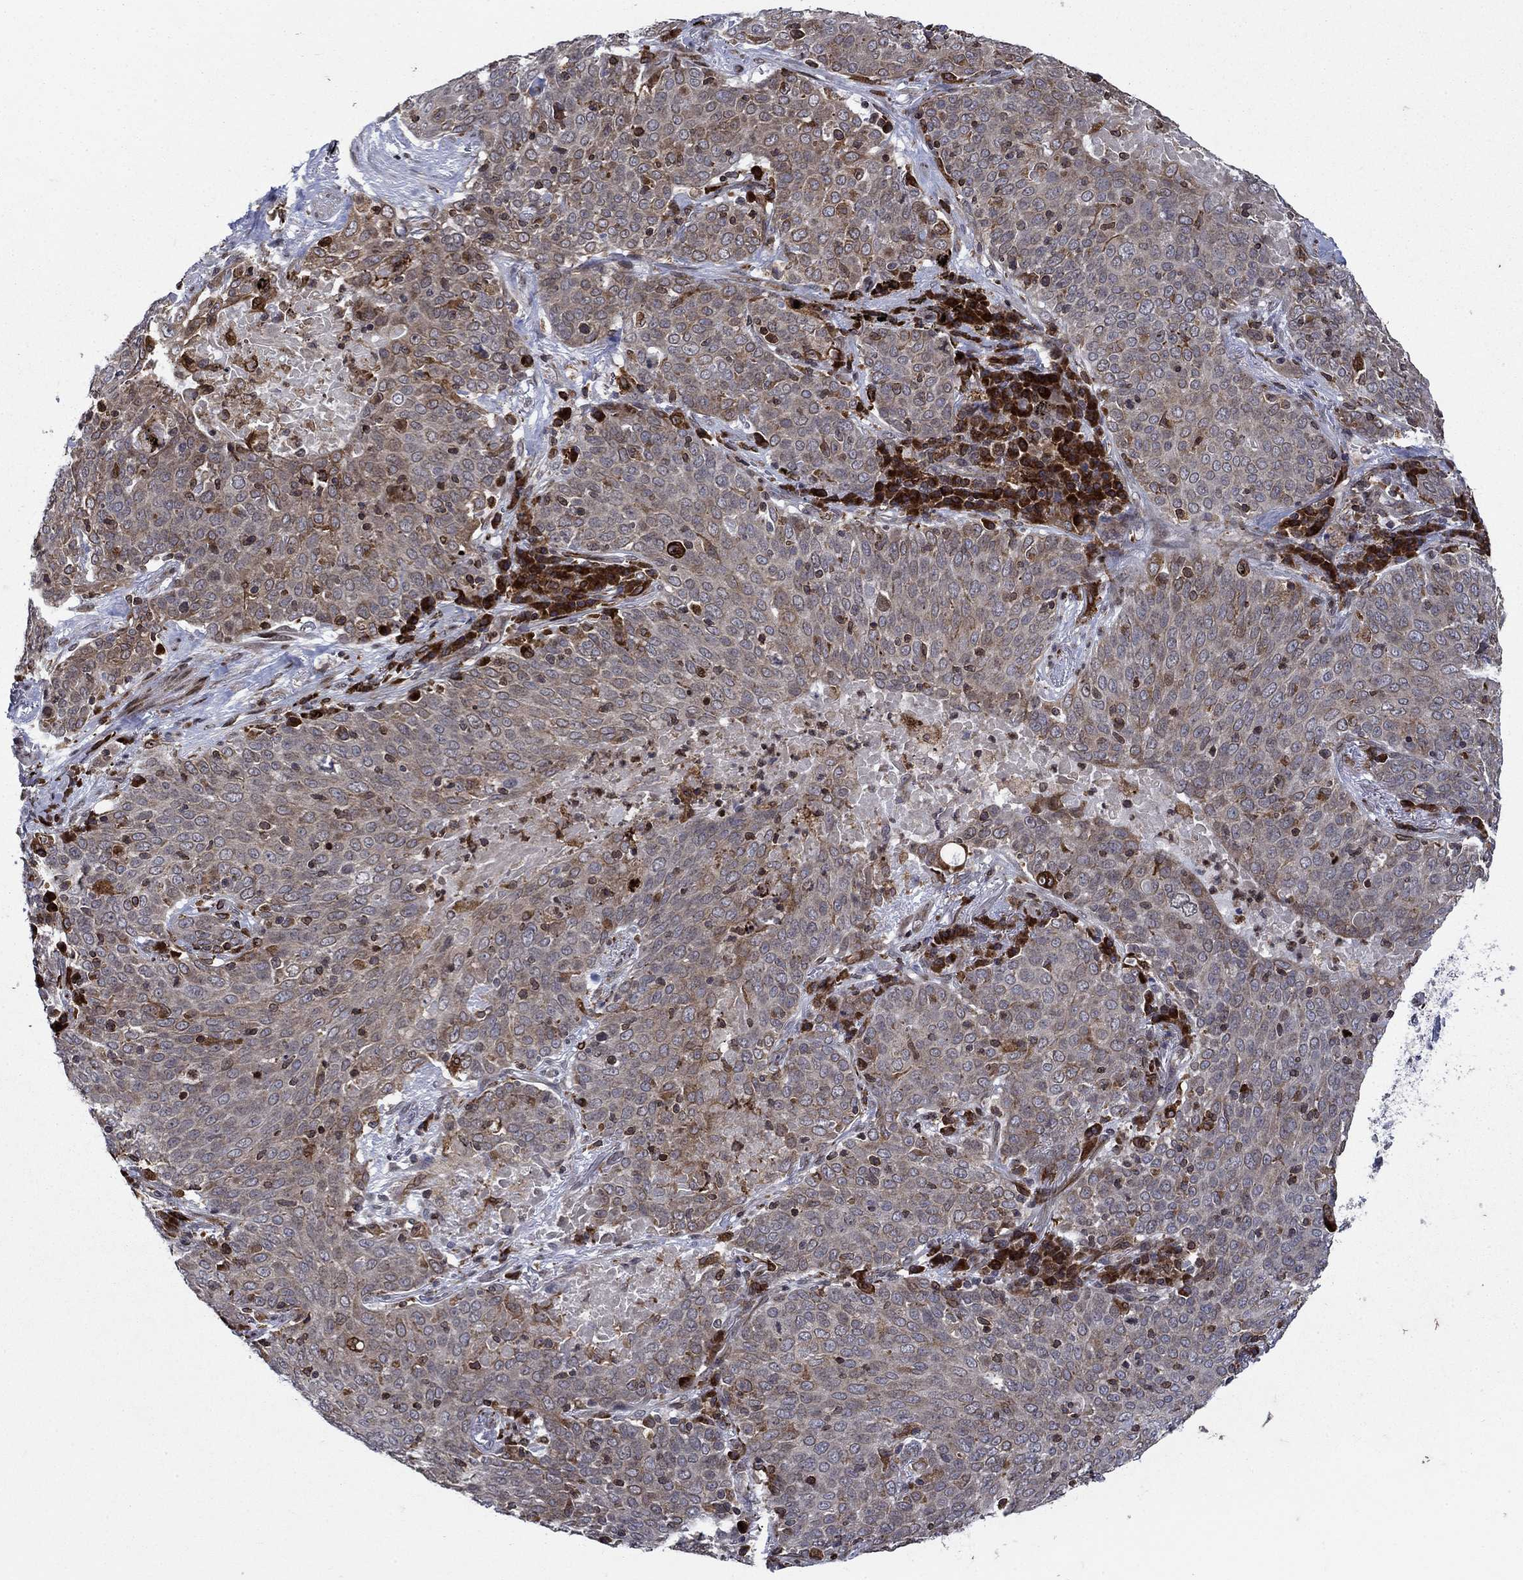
{"staining": {"intensity": "moderate", "quantity": "<25%", "location": "cytoplasmic/membranous"}, "tissue": "lung cancer", "cell_type": "Tumor cells", "image_type": "cancer", "snomed": [{"axis": "morphology", "description": "Squamous cell carcinoma, NOS"}, {"axis": "topography", "description": "Lung"}], "caption": "Protein positivity by immunohistochemistry (IHC) shows moderate cytoplasmic/membranous expression in about <25% of tumor cells in lung squamous cell carcinoma. The protein is stained brown, and the nuclei are stained in blue (DAB (3,3'-diaminobenzidine) IHC with brightfield microscopy, high magnification).", "gene": "DHRS7", "patient": {"sex": "male", "age": 82}}